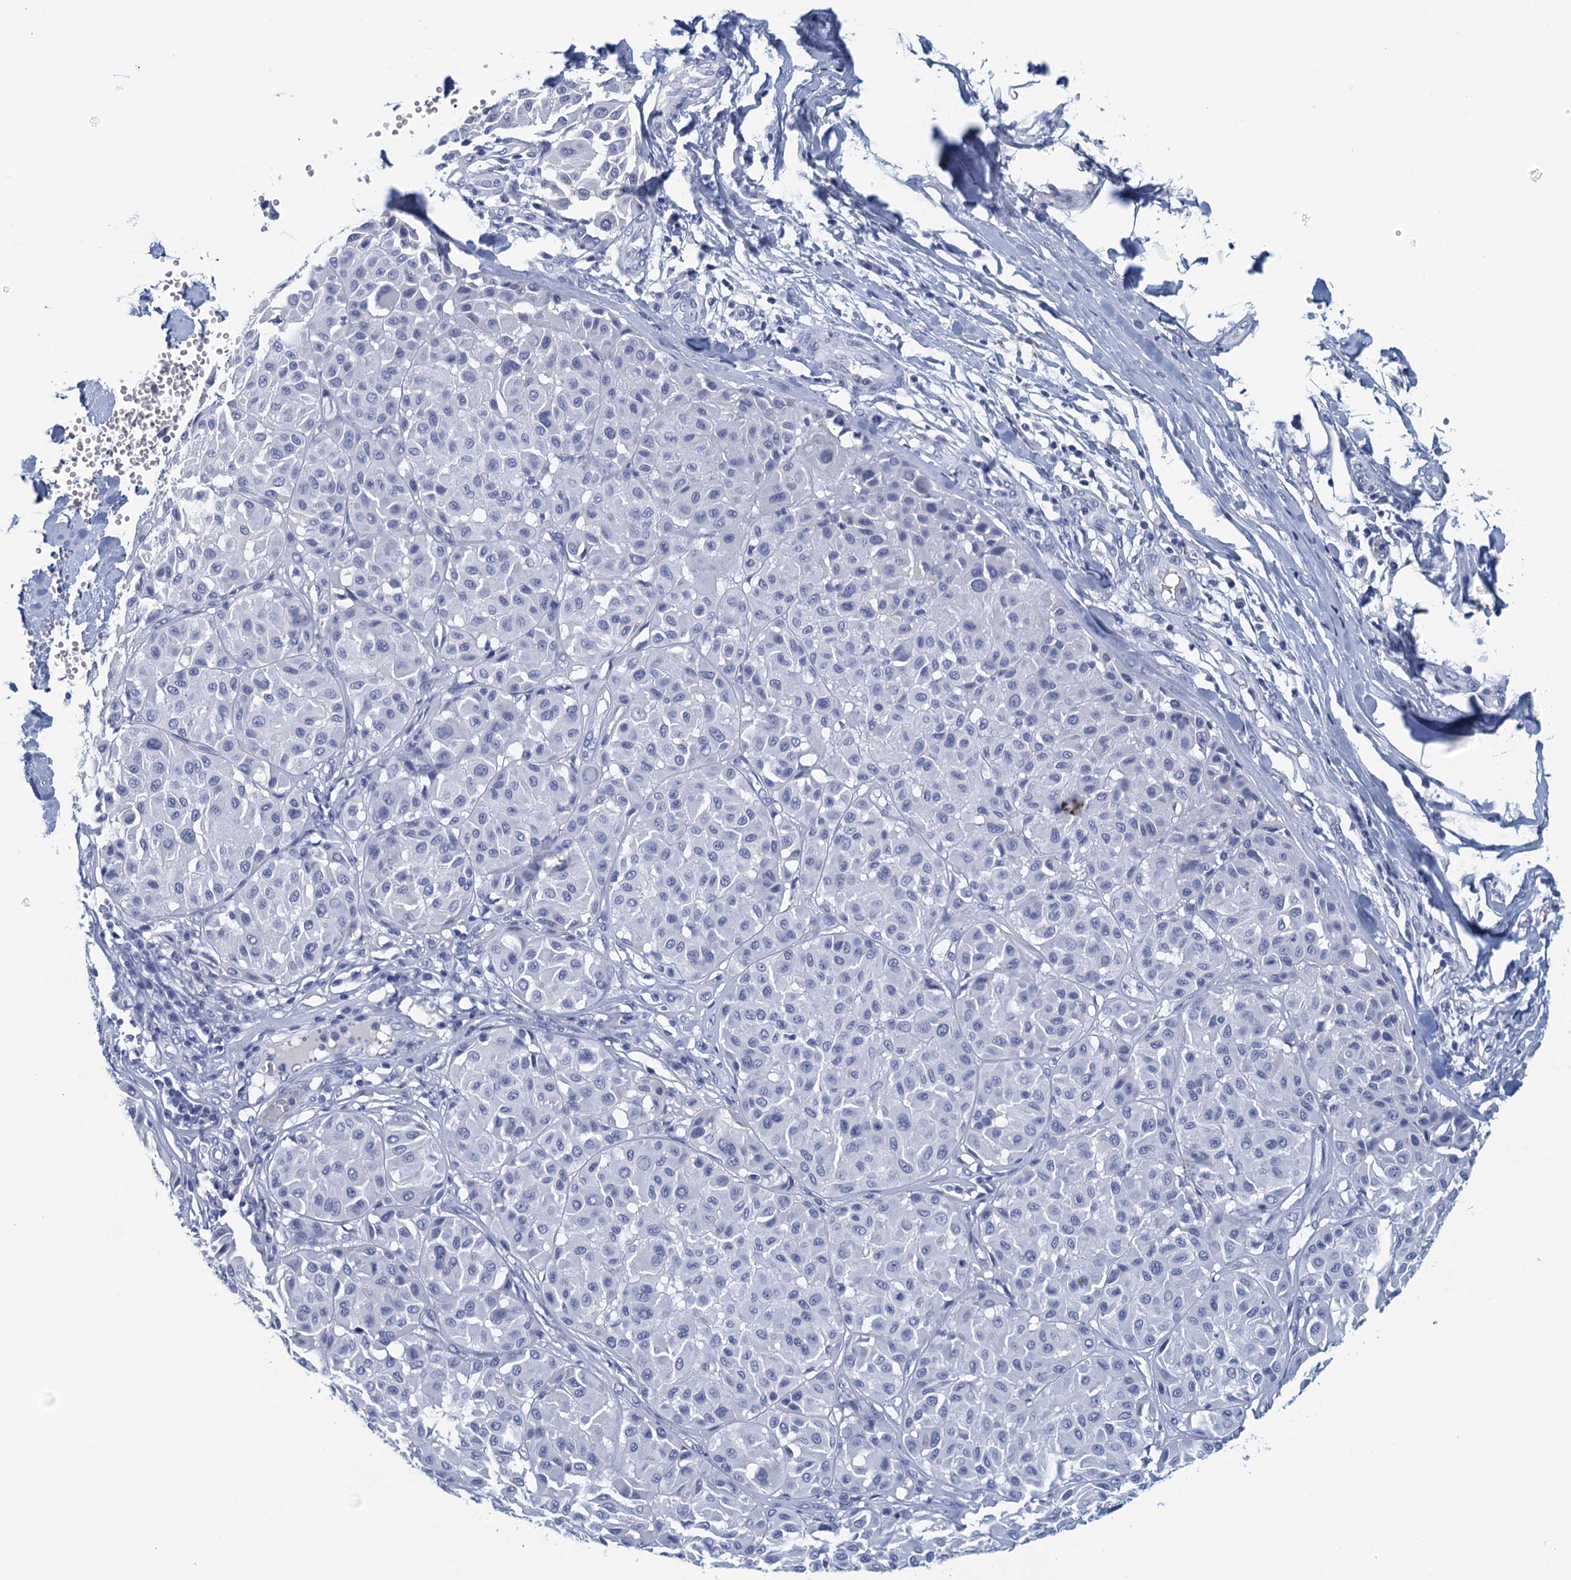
{"staining": {"intensity": "negative", "quantity": "none", "location": "none"}, "tissue": "melanoma", "cell_type": "Tumor cells", "image_type": "cancer", "snomed": [{"axis": "morphology", "description": "Malignant melanoma, Metastatic site"}, {"axis": "topography", "description": "Soft tissue"}], "caption": "DAB (3,3'-diaminobenzidine) immunohistochemical staining of human melanoma displays no significant staining in tumor cells.", "gene": "CYP51A1", "patient": {"sex": "male", "age": 41}}